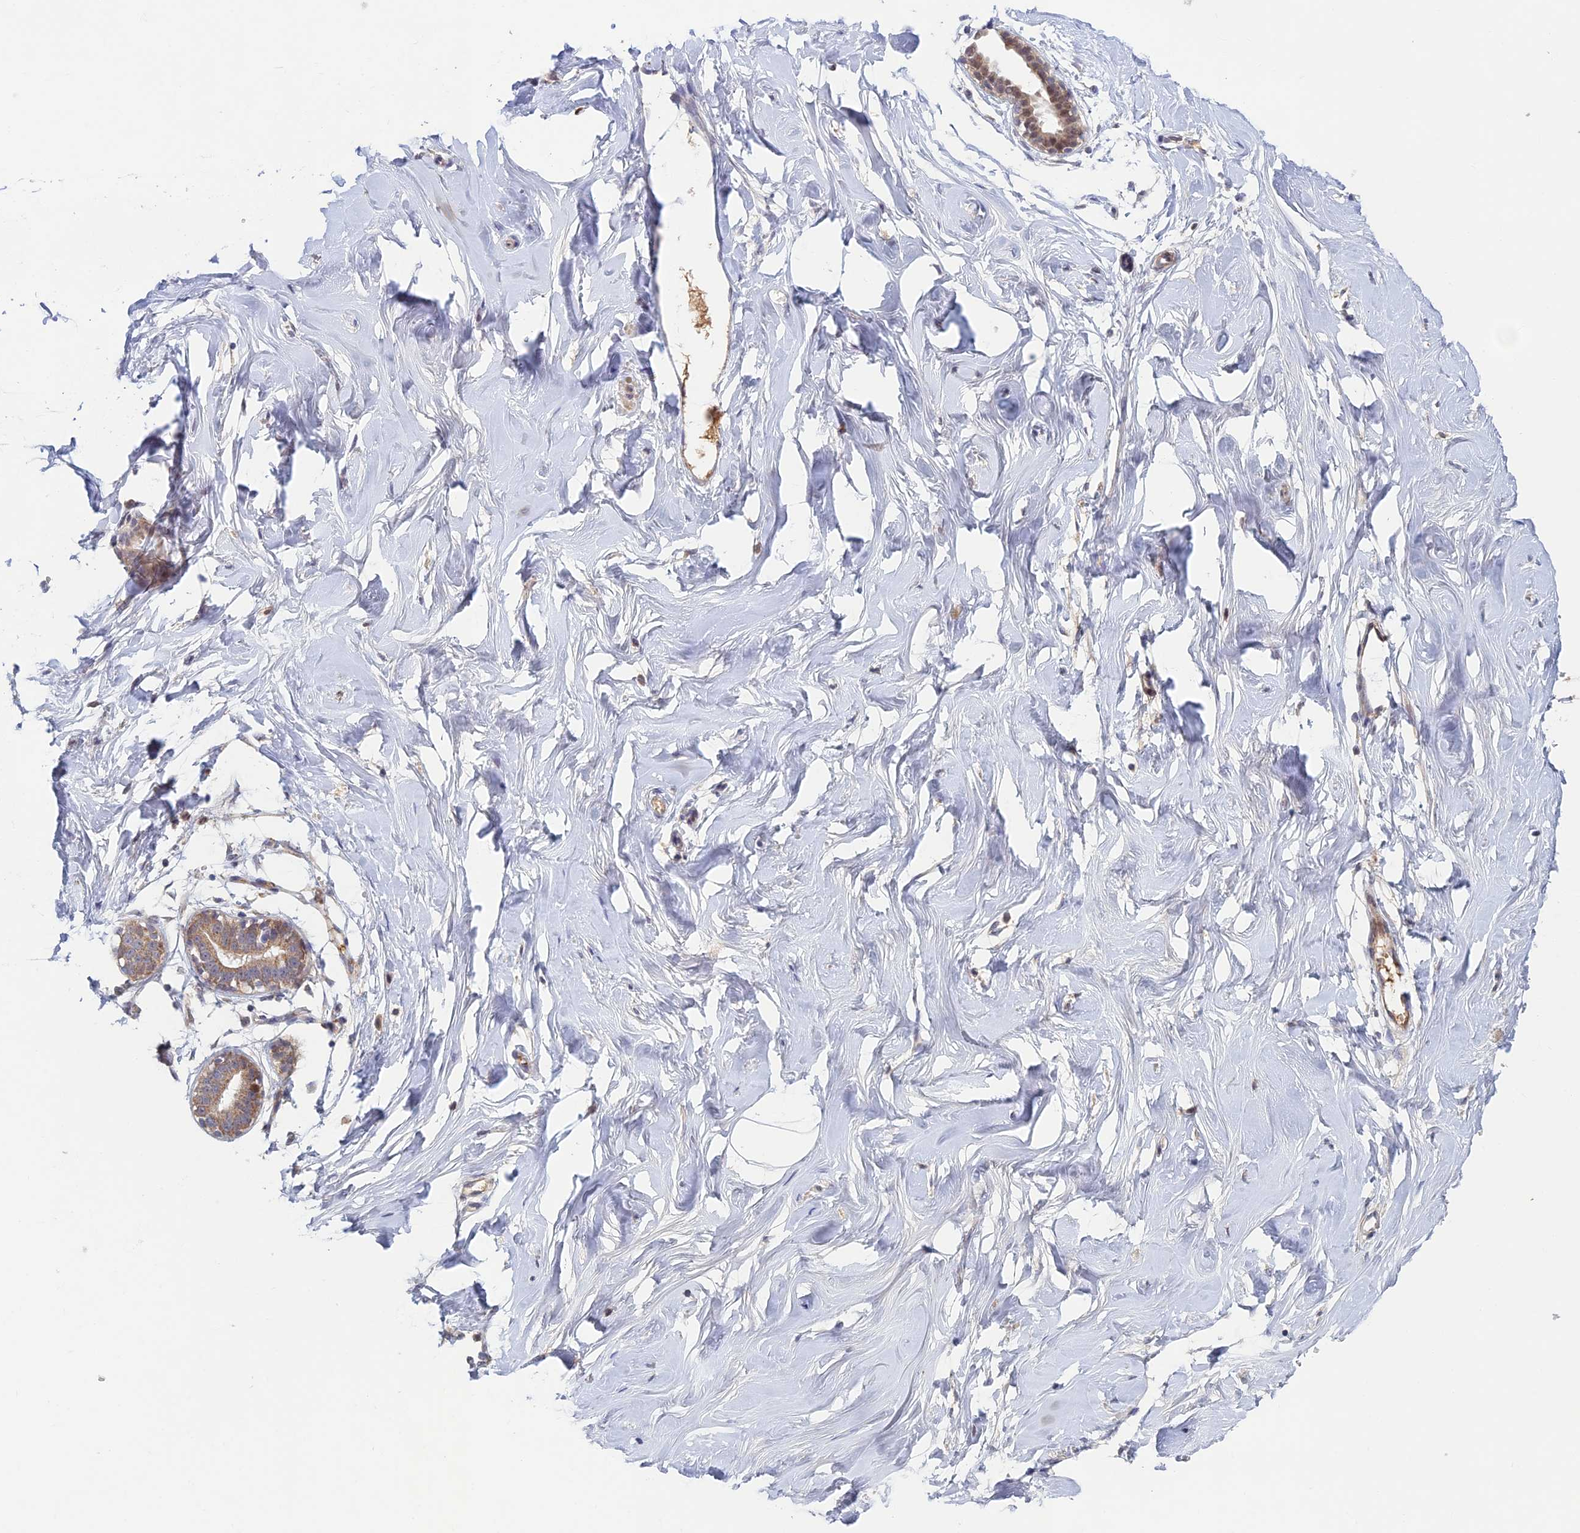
{"staining": {"intensity": "negative", "quantity": "none", "location": "none"}, "tissue": "breast", "cell_type": "Adipocytes", "image_type": "normal", "snomed": [{"axis": "morphology", "description": "Normal tissue, NOS"}, {"axis": "morphology", "description": "Adenoma, NOS"}, {"axis": "topography", "description": "Breast"}], "caption": "Immunohistochemistry (IHC) of unremarkable human breast displays no staining in adipocytes. The staining was performed using DAB to visualize the protein expression in brown, while the nuclei were stained in blue with hematoxylin (Magnification: 20x).", "gene": "FASTKD5", "patient": {"sex": "female", "age": 23}}